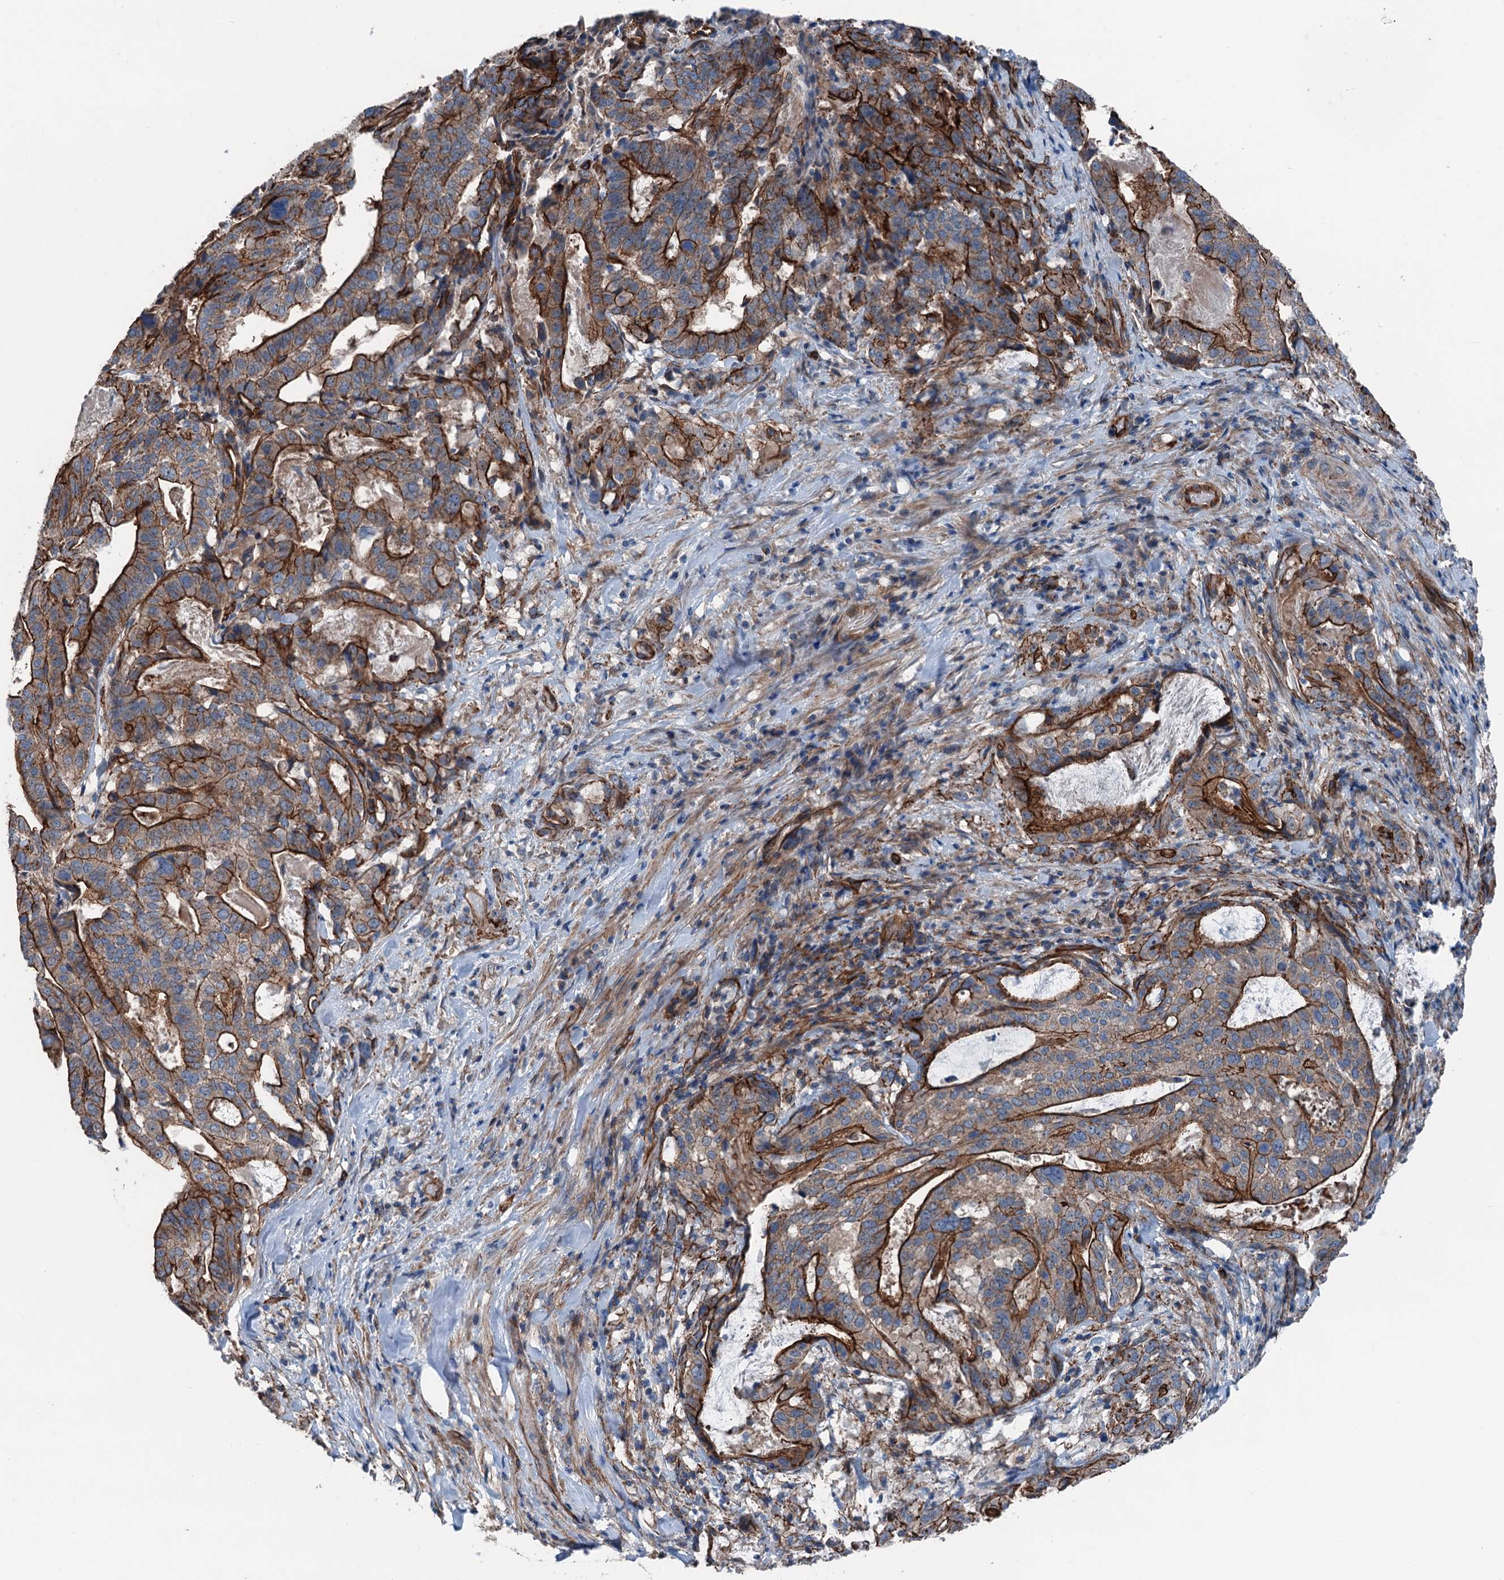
{"staining": {"intensity": "strong", "quantity": ">75%", "location": "cytoplasmic/membranous"}, "tissue": "stomach cancer", "cell_type": "Tumor cells", "image_type": "cancer", "snomed": [{"axis": "morphology", "description": "Adenocarcinoma, NOS"}, {"axis": "topography", "description": "Stomach"}], "caption": "The photomicrograph demonstrates staining of stomach cancer (adenocarcinoma), revealing strong cytoplasmic/membranous protein positivity (brown color) within tumor cells. The staining was performed using DAB to visualize the protein expression in brown, while the nuclei were stained in blue with hematoxylin (Magnification: 20x).", "gene": "NMRAL1", "patient": {"sex": "male", "age": 48}}